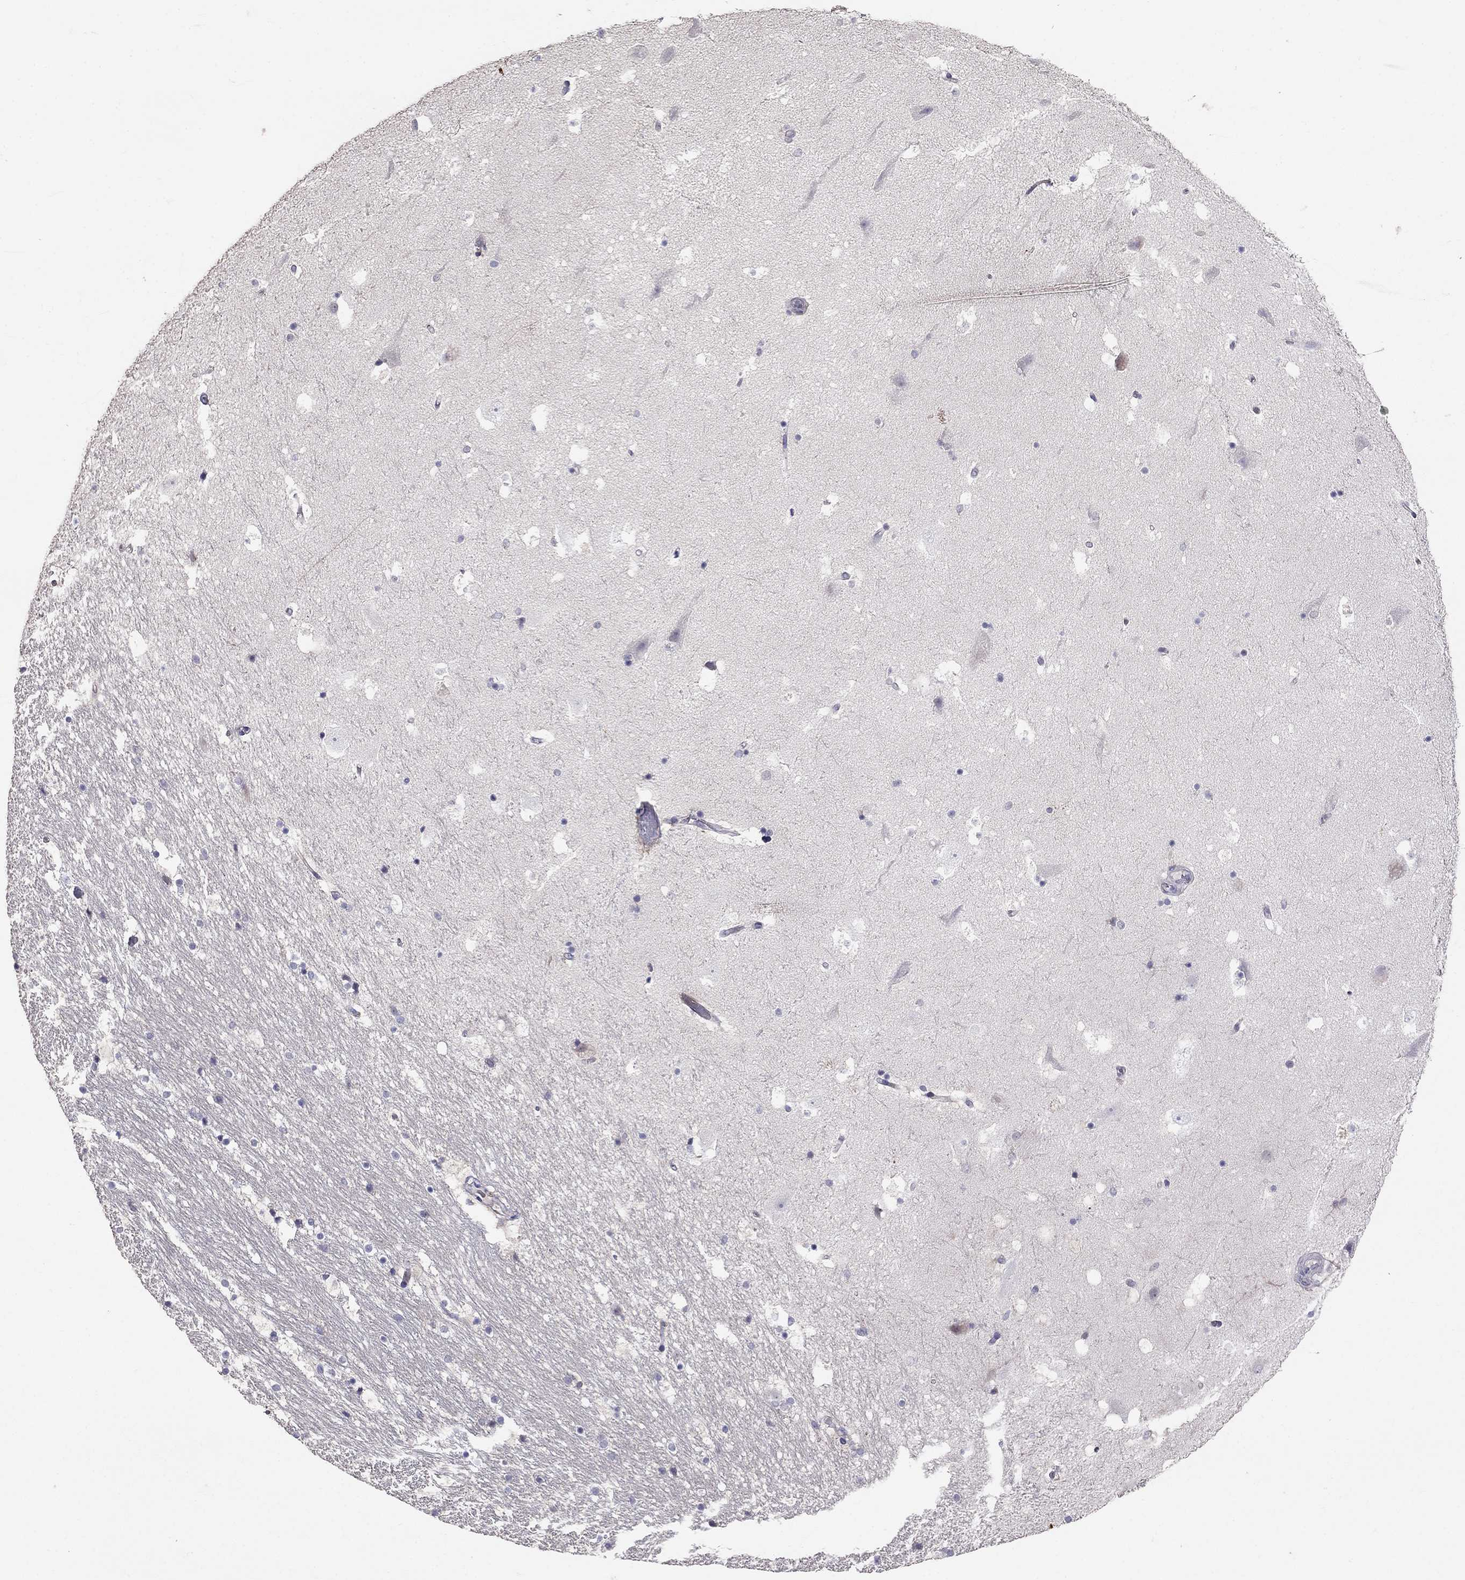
{"staining": {"intensity": "negative", "quantity": "none", "location": "none"}, "tissue": "hippocampus", "cell_type": "Glial cells", "image_type": "normal", "snomed": [{"axis": "morphology", "description": "Normal tissue, NOS"}, {"axis": "topography", "description": "Hippocampus"}], "caption": "IHC image of normal human hippocampus stained for a protein (brown), which reveals no expression in glial cells.", "gene": "MAGEB4", "patient": {"sex": "male", "age": 51}}